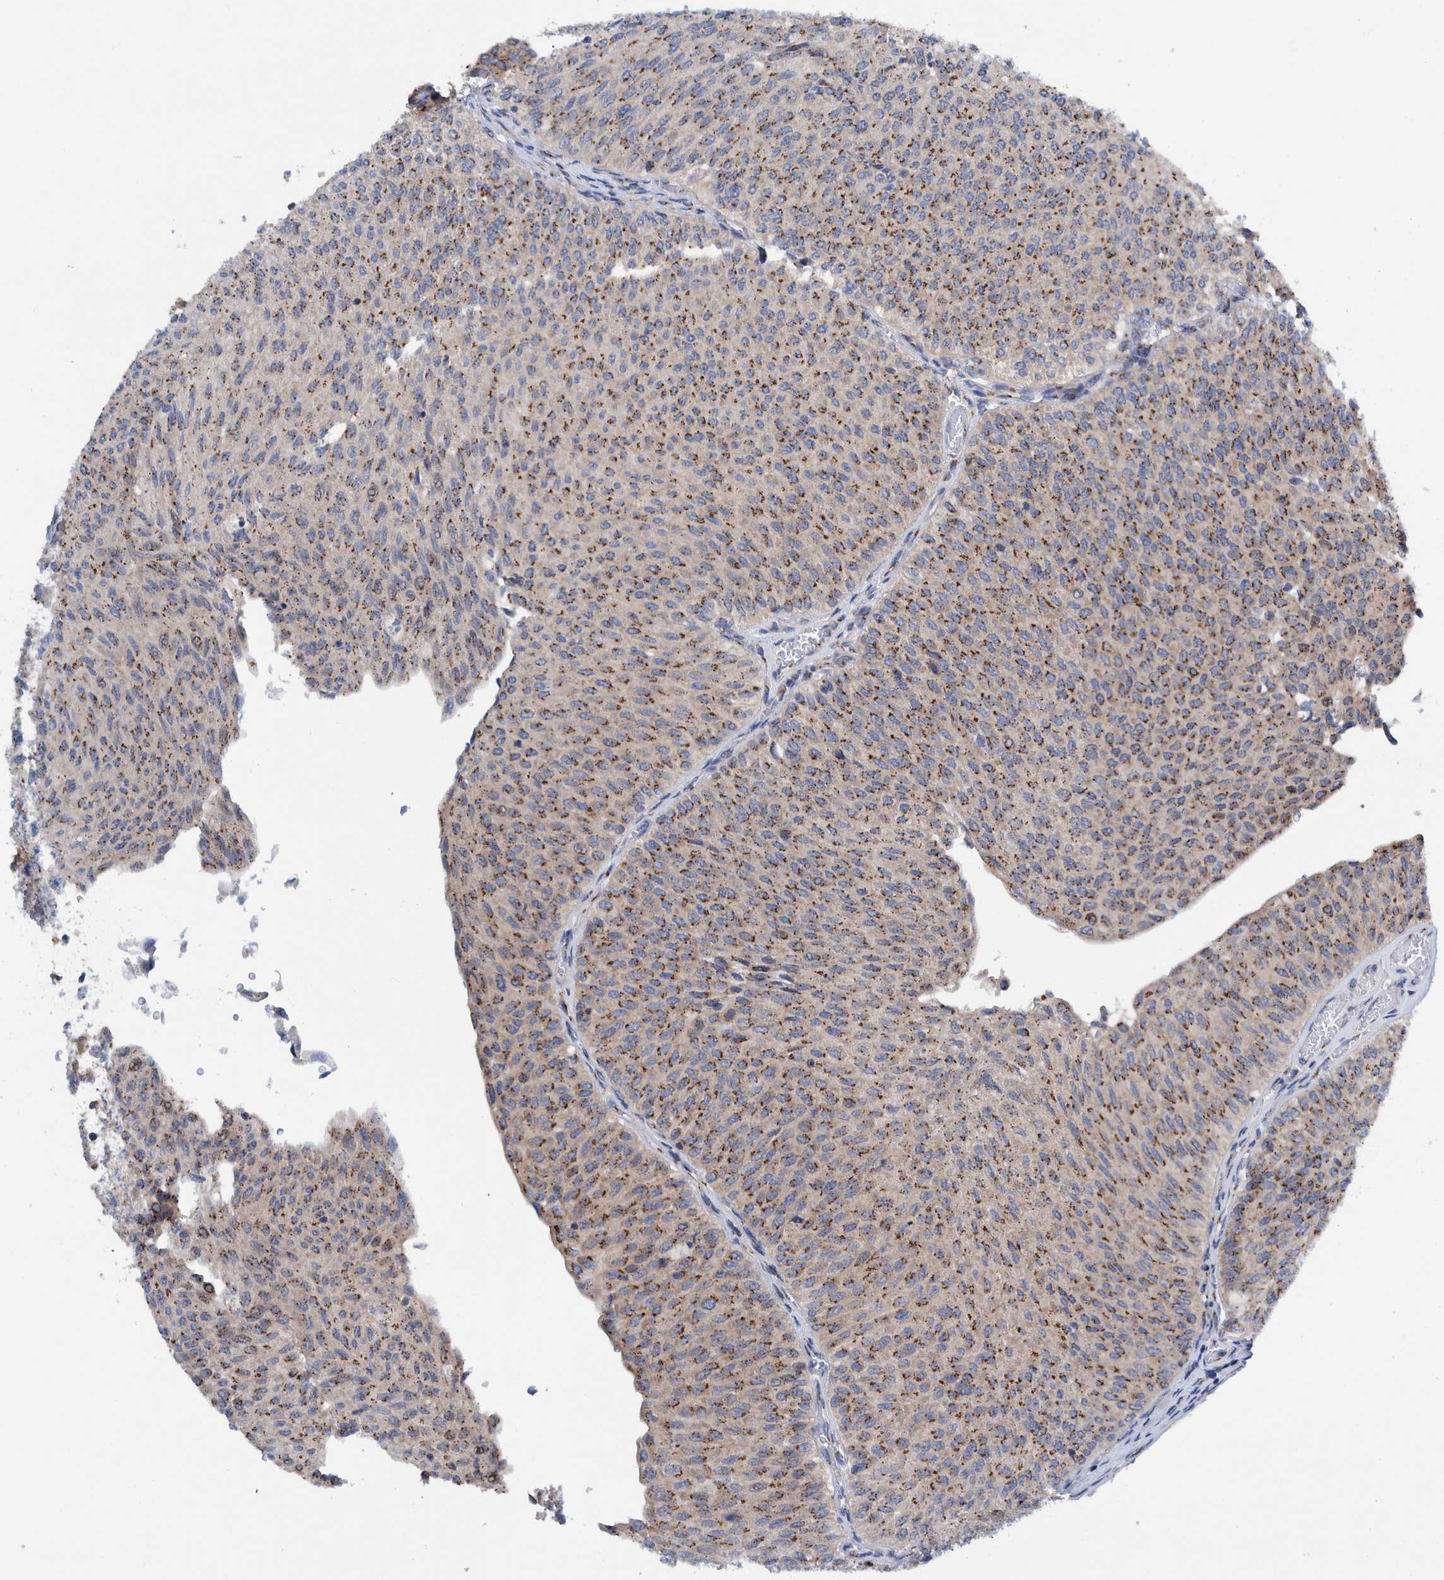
{"staining": {"intensity": "moderate", "quantity": ">75%", "location": "cytoplasmic/membranous"}, "tissue": "urothelial cancer", "cell_type": "Tumor cells", "image_type": "cancer", "snomed": [{"axis": "morphology", "description": "Urothelial carcinoma, Low grade"}, {"axis": "topography", "description": "Urinary bladder"}], "caption": "Immunohistochemical staining of urothelial cancer reveals medium levels of moderate cytoplasmic/membranous positivity in about >75% of tumor cells.", "gene": "TRIM58", "patient": {"sex": "male", "age": 78}}